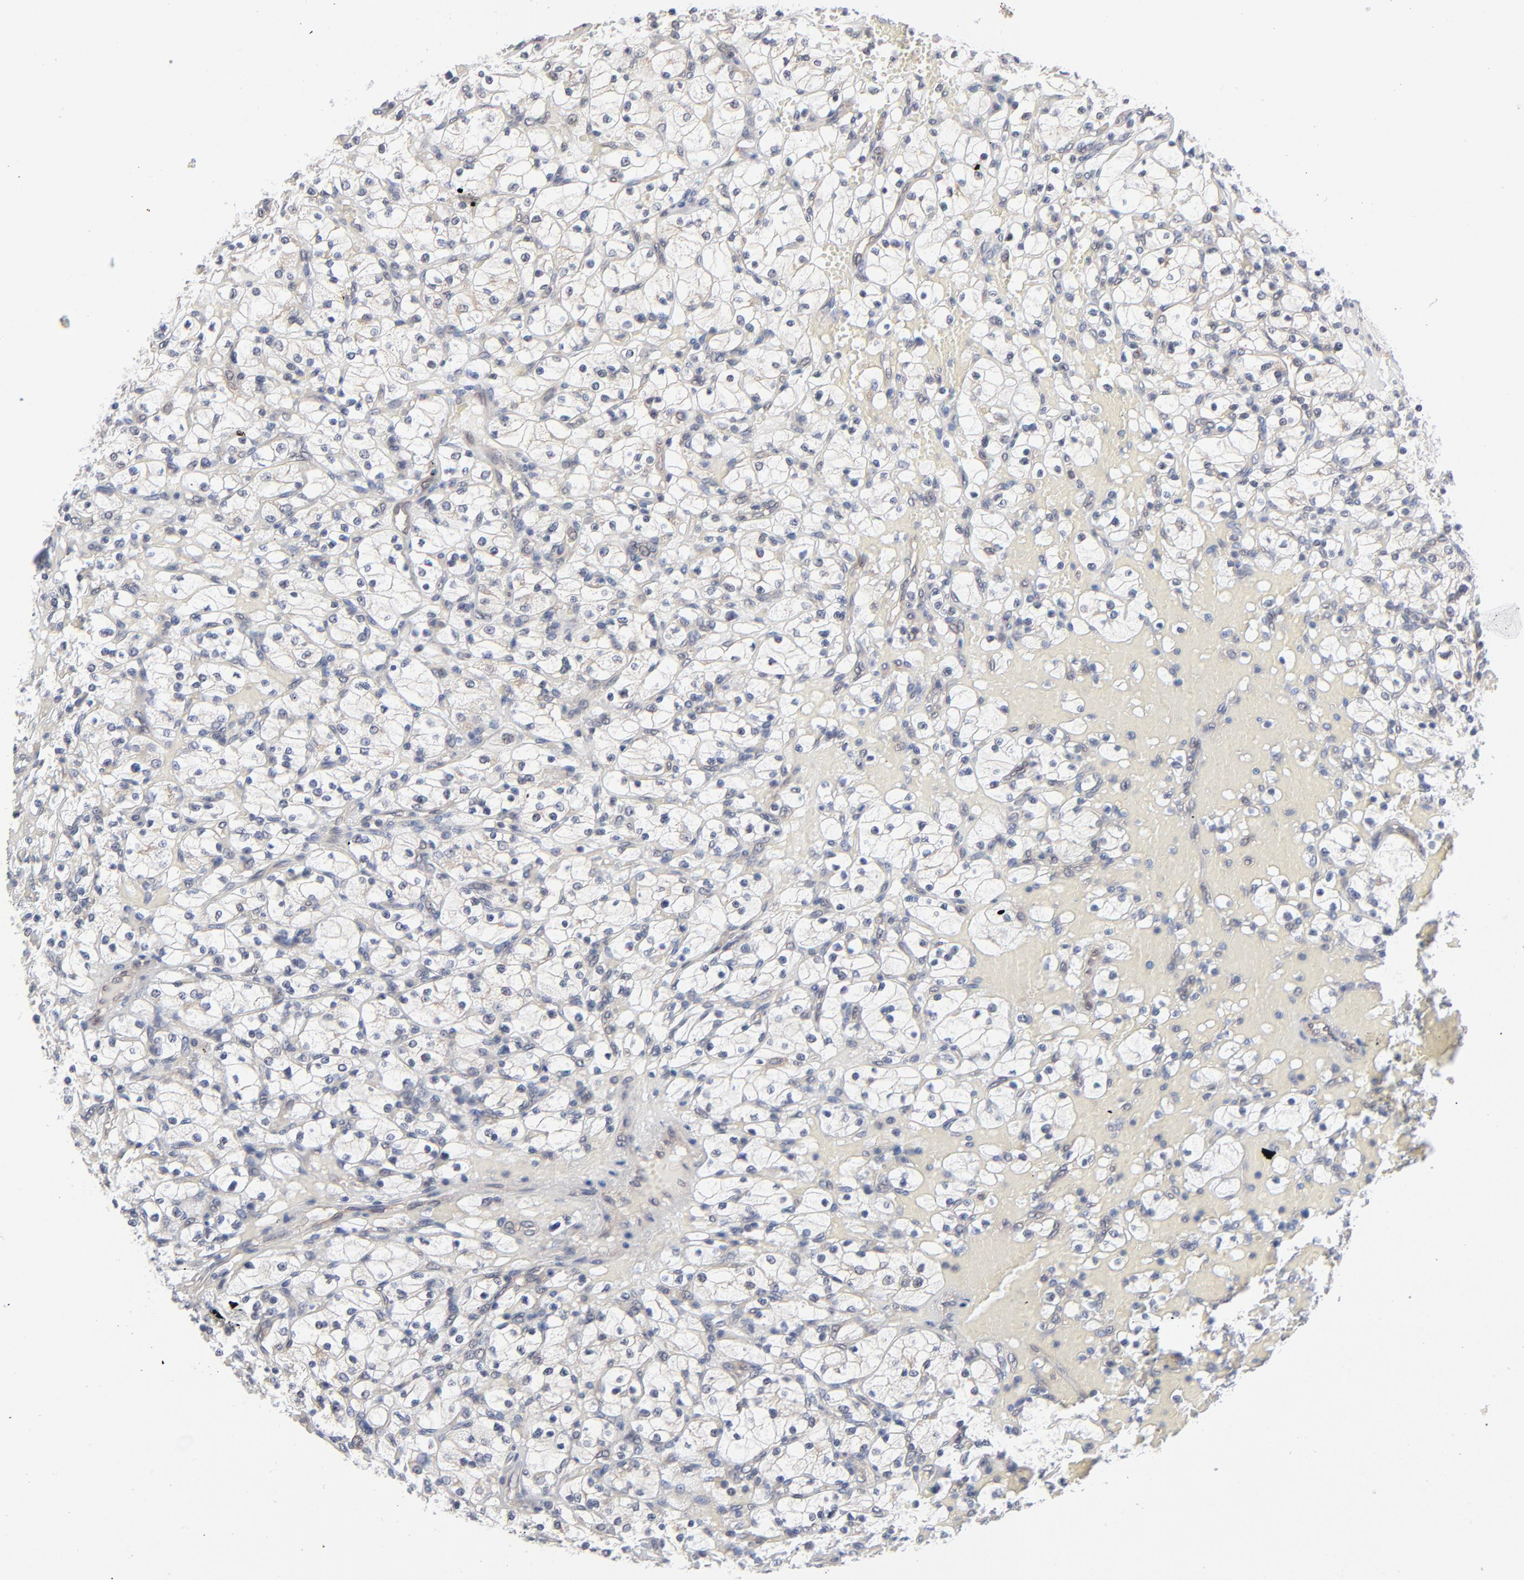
{"staining": {"intensity": "negative", "quantity": "none", "location": "none"}, "tissue": "renal cancer", "cell_type": "Tumor cells", "image_type": "cancer", "snomed": [{"axis": "morphology", "description": "Adenocarcinoma, NOS"}, {"axis": "topography", "description": "Kidney"}], "caption": "The image reveals no significant positivity in tumor cells of renal adenocarcinoma.", "gene": "RPS6KB1", "patient": {"sex": "female", "age": 83}}